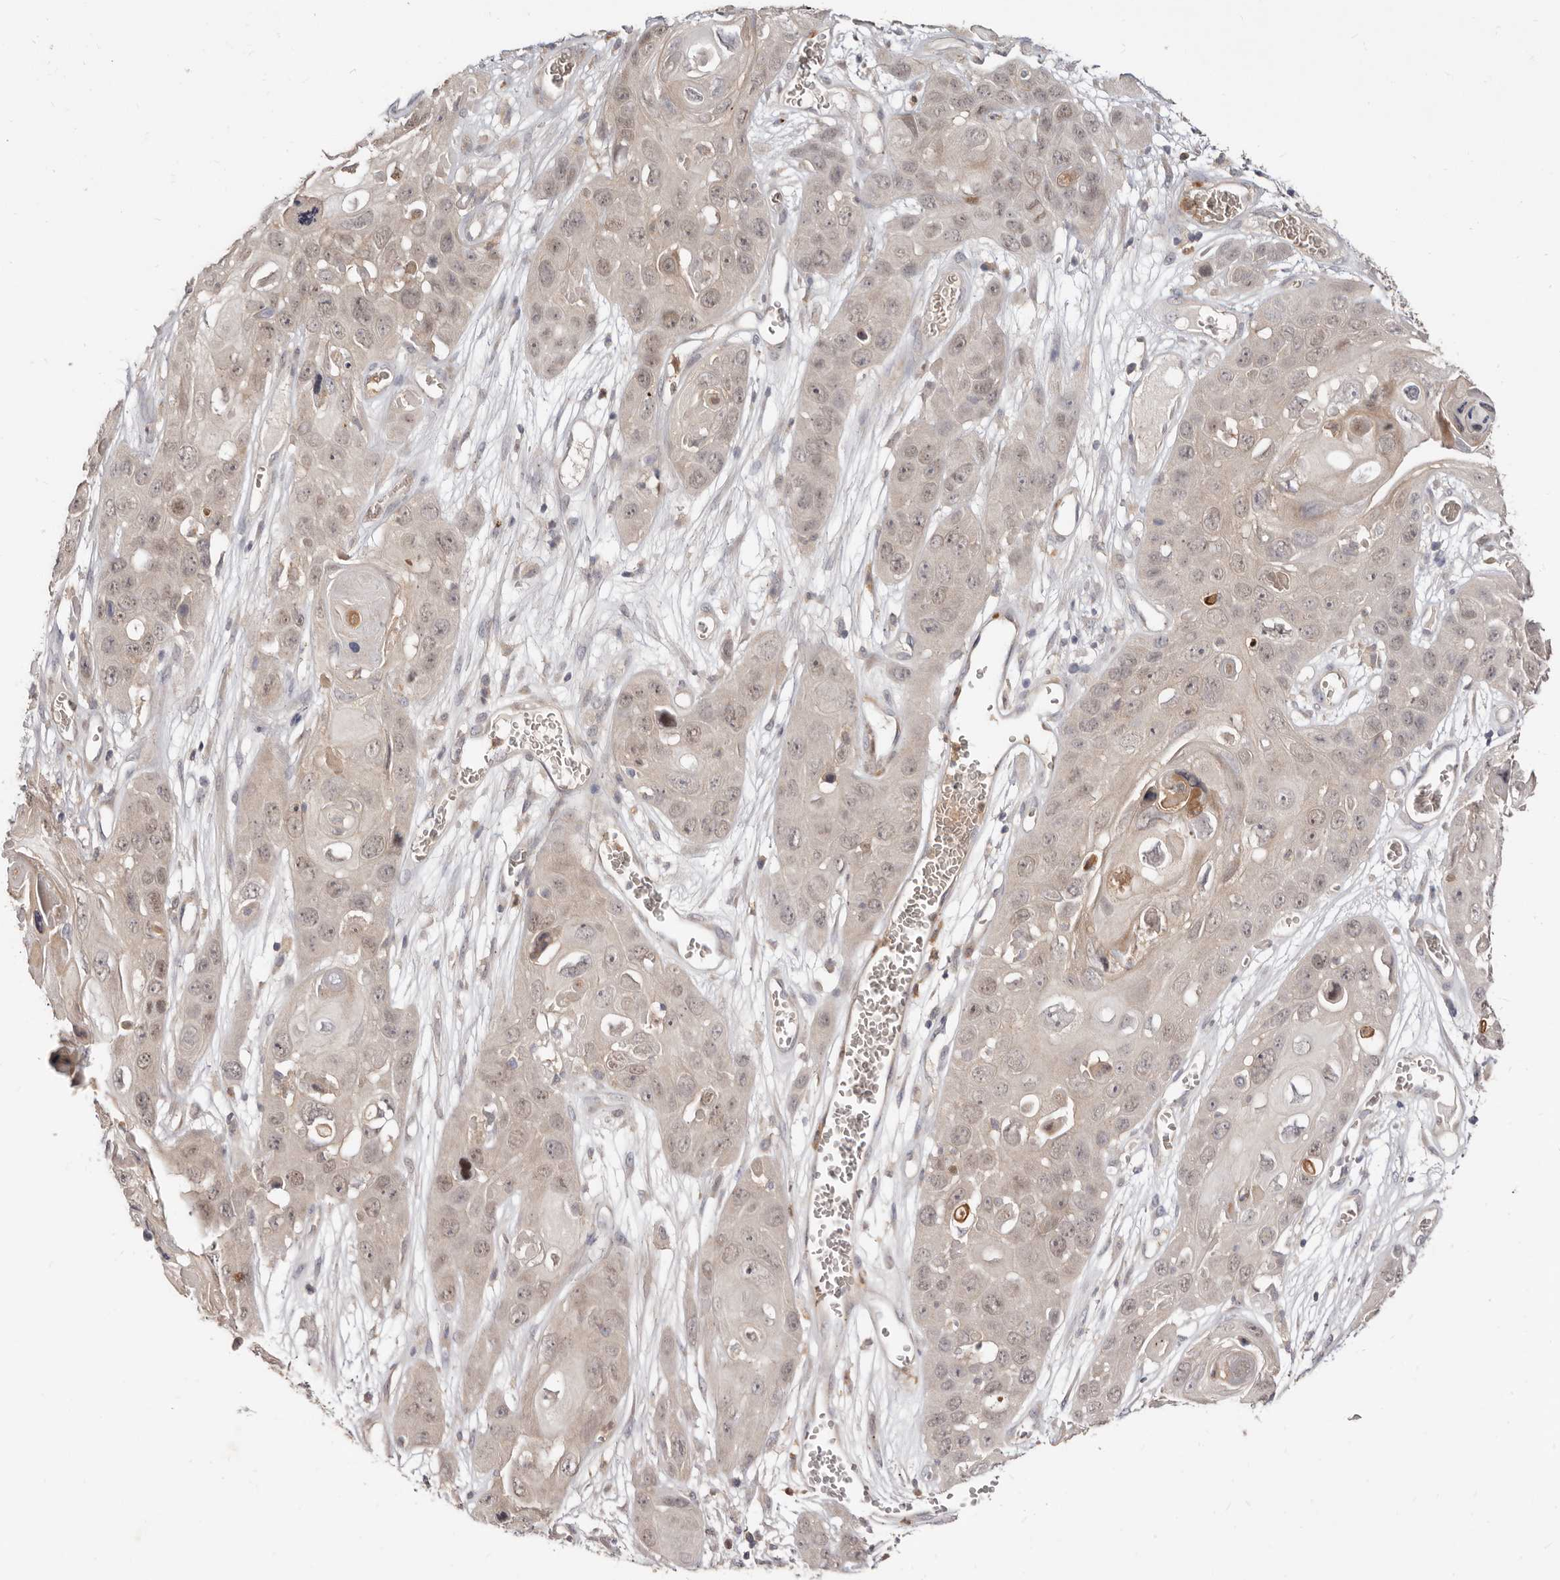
{"staining": {"intensity": "weak", "quantity": ">75%", "location": "cytoplasmic/membranous,nuclear"}, "tissue": "skin cancer", "cell_type": "Tumor cells", "image_type": "cancer", "snomed": [{"axis": "morphology", "description": "Squamous cell carcinoma, NOS"}, {"axis": "topography", "description": "Skin"}], "caption": "A low amount of weak cytoplasmic/membranous and nuclear staining is seen in about >75% of tumor cells in skin squamous cell carcinoma tissue. (DAB (3,3'-diaminobenzidine) = brown stain, brightfield microscopy at high magnification).", "gene": "TC2N", "patient": {"sex": "male", "age": 55}}